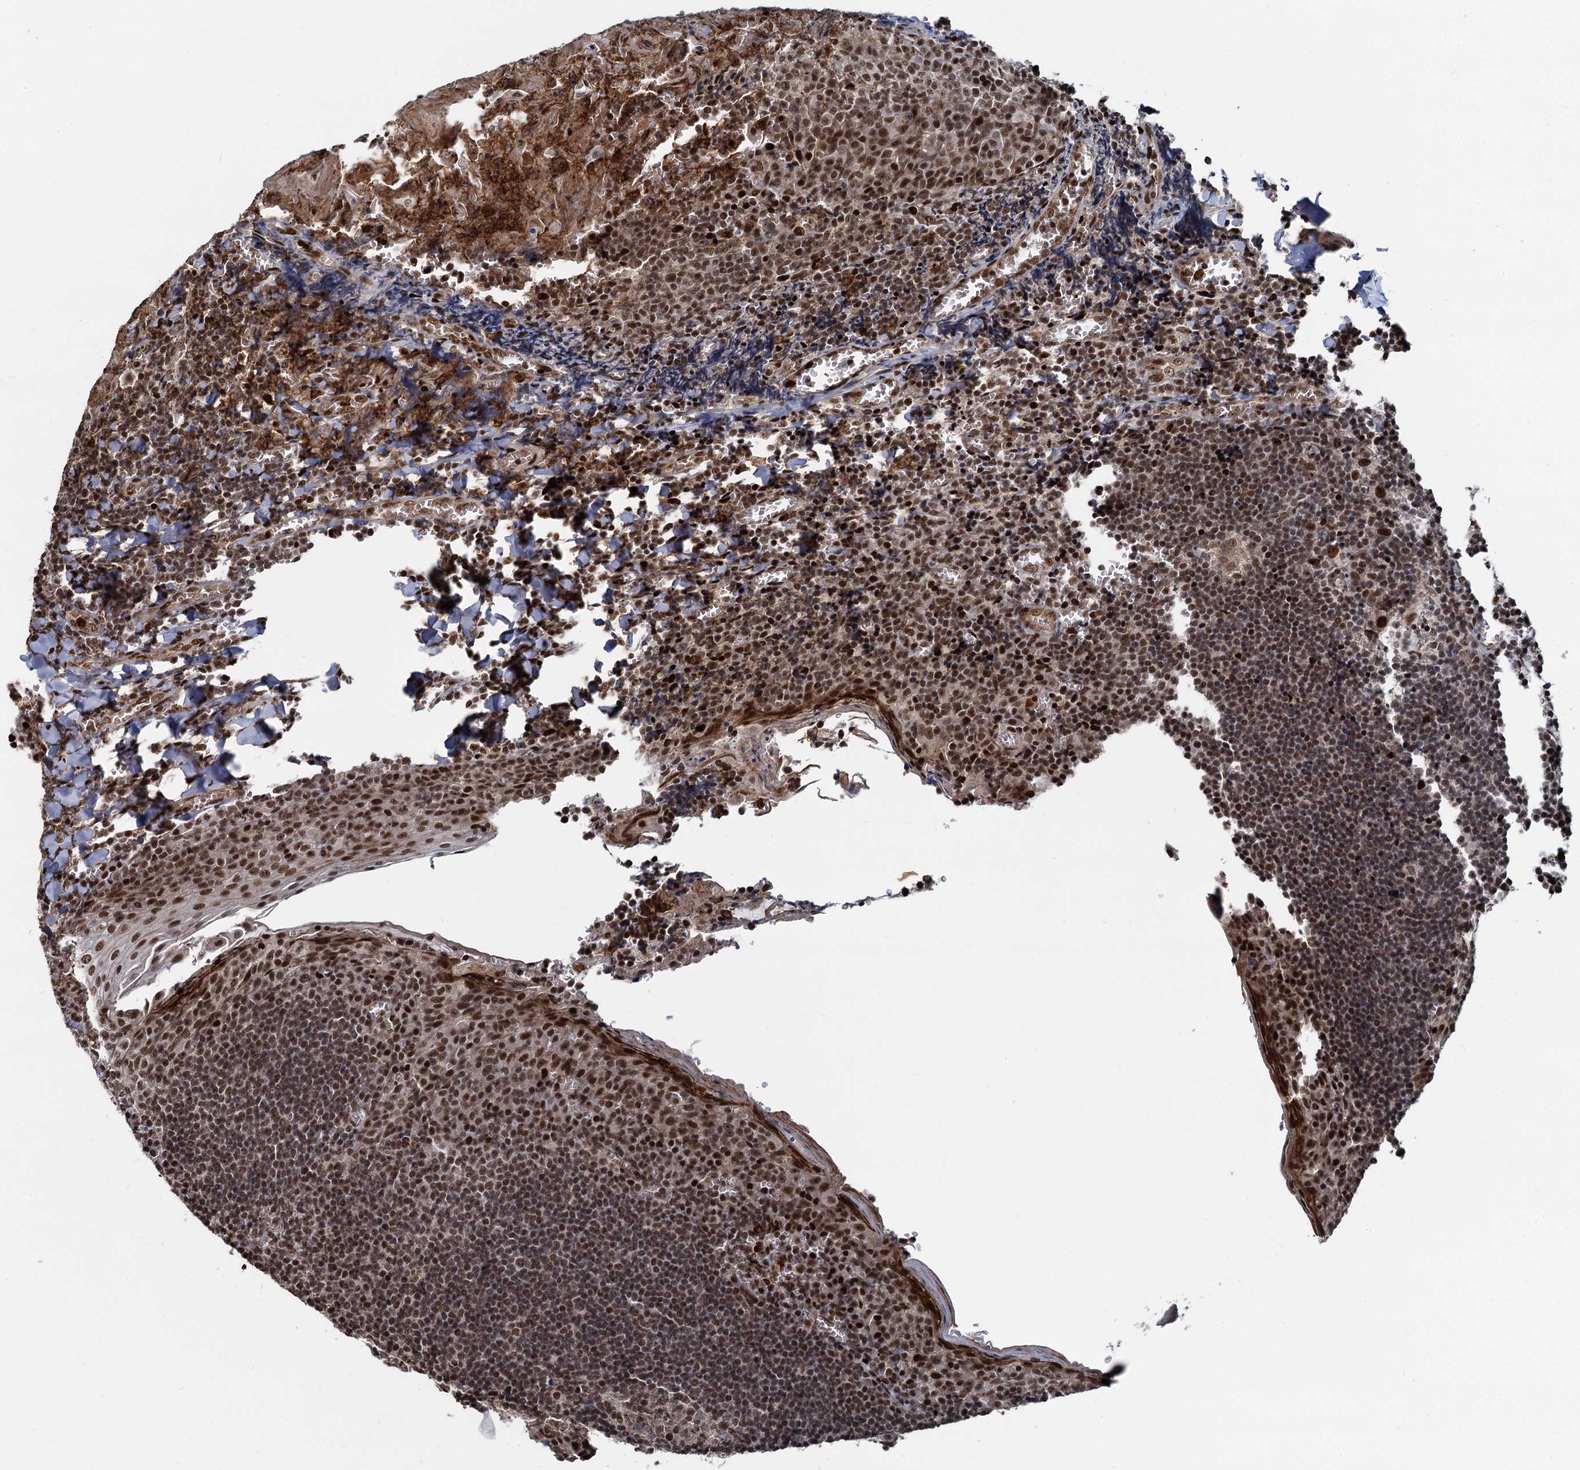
{"staining": {"intensity": "moderate", "quantity": ">75%", "location": "nuclear"}, "tissue": "tonsil", "cell_type": "Germinal center cells", "image_type": "normal", "snomed": [{"axis": "morphology", "description": "Normal tissue, NOS"}, {"axis": "topography", "description": "Tonsil"}], "caption": "This image reveals IHC staining of normal human tonsil, with medium moderate nuclear positivity in approximately >75% of germinal center cells.", "gene": "ANKRD49", "patient": {"sex": "male", "age": 27}}